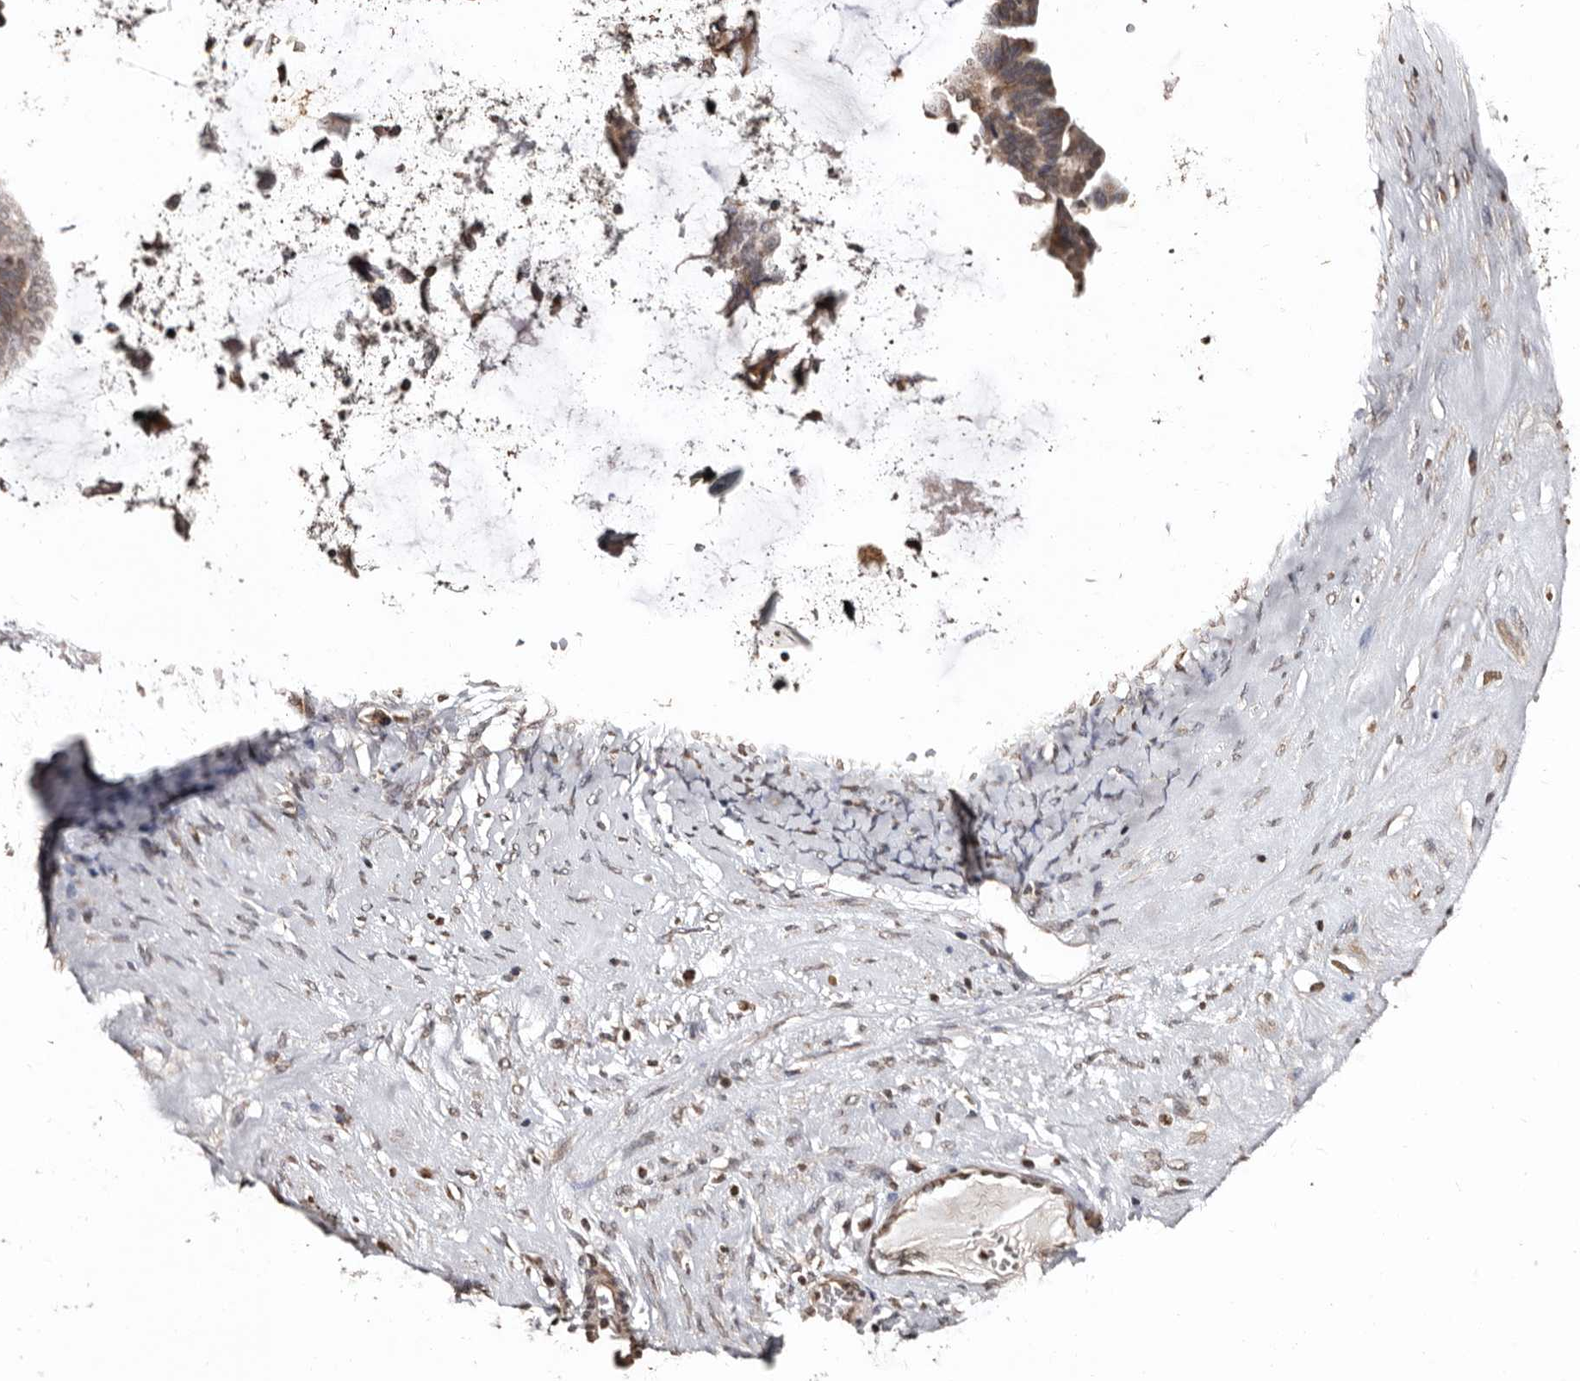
{"staining": {"intensity": "moderate", "quantity": ">75%", "location": "cytoplasmic/membranous"}, "tissue": "ovarian cancer", "cell_type": "Tumor cells", "image_type": "cancer", "snomed": [{"axis": "morphology", "description": "Cystadenocarcinoma, serous, NOS"}, {"axis": "topography", "description": "Ovary"}], "caption": "This histopathology image reveals ovarian cancer (serous cystadenocarcinoma) stained with immunohistochemistry to label a protein in brown. The cytoplasmic/membranous of tumor cells show moderate positivity for the protein. Nuclei are counter-stained blue.", "gene": "CCDC190", "patient": {"sex": "female", "age": 56}}